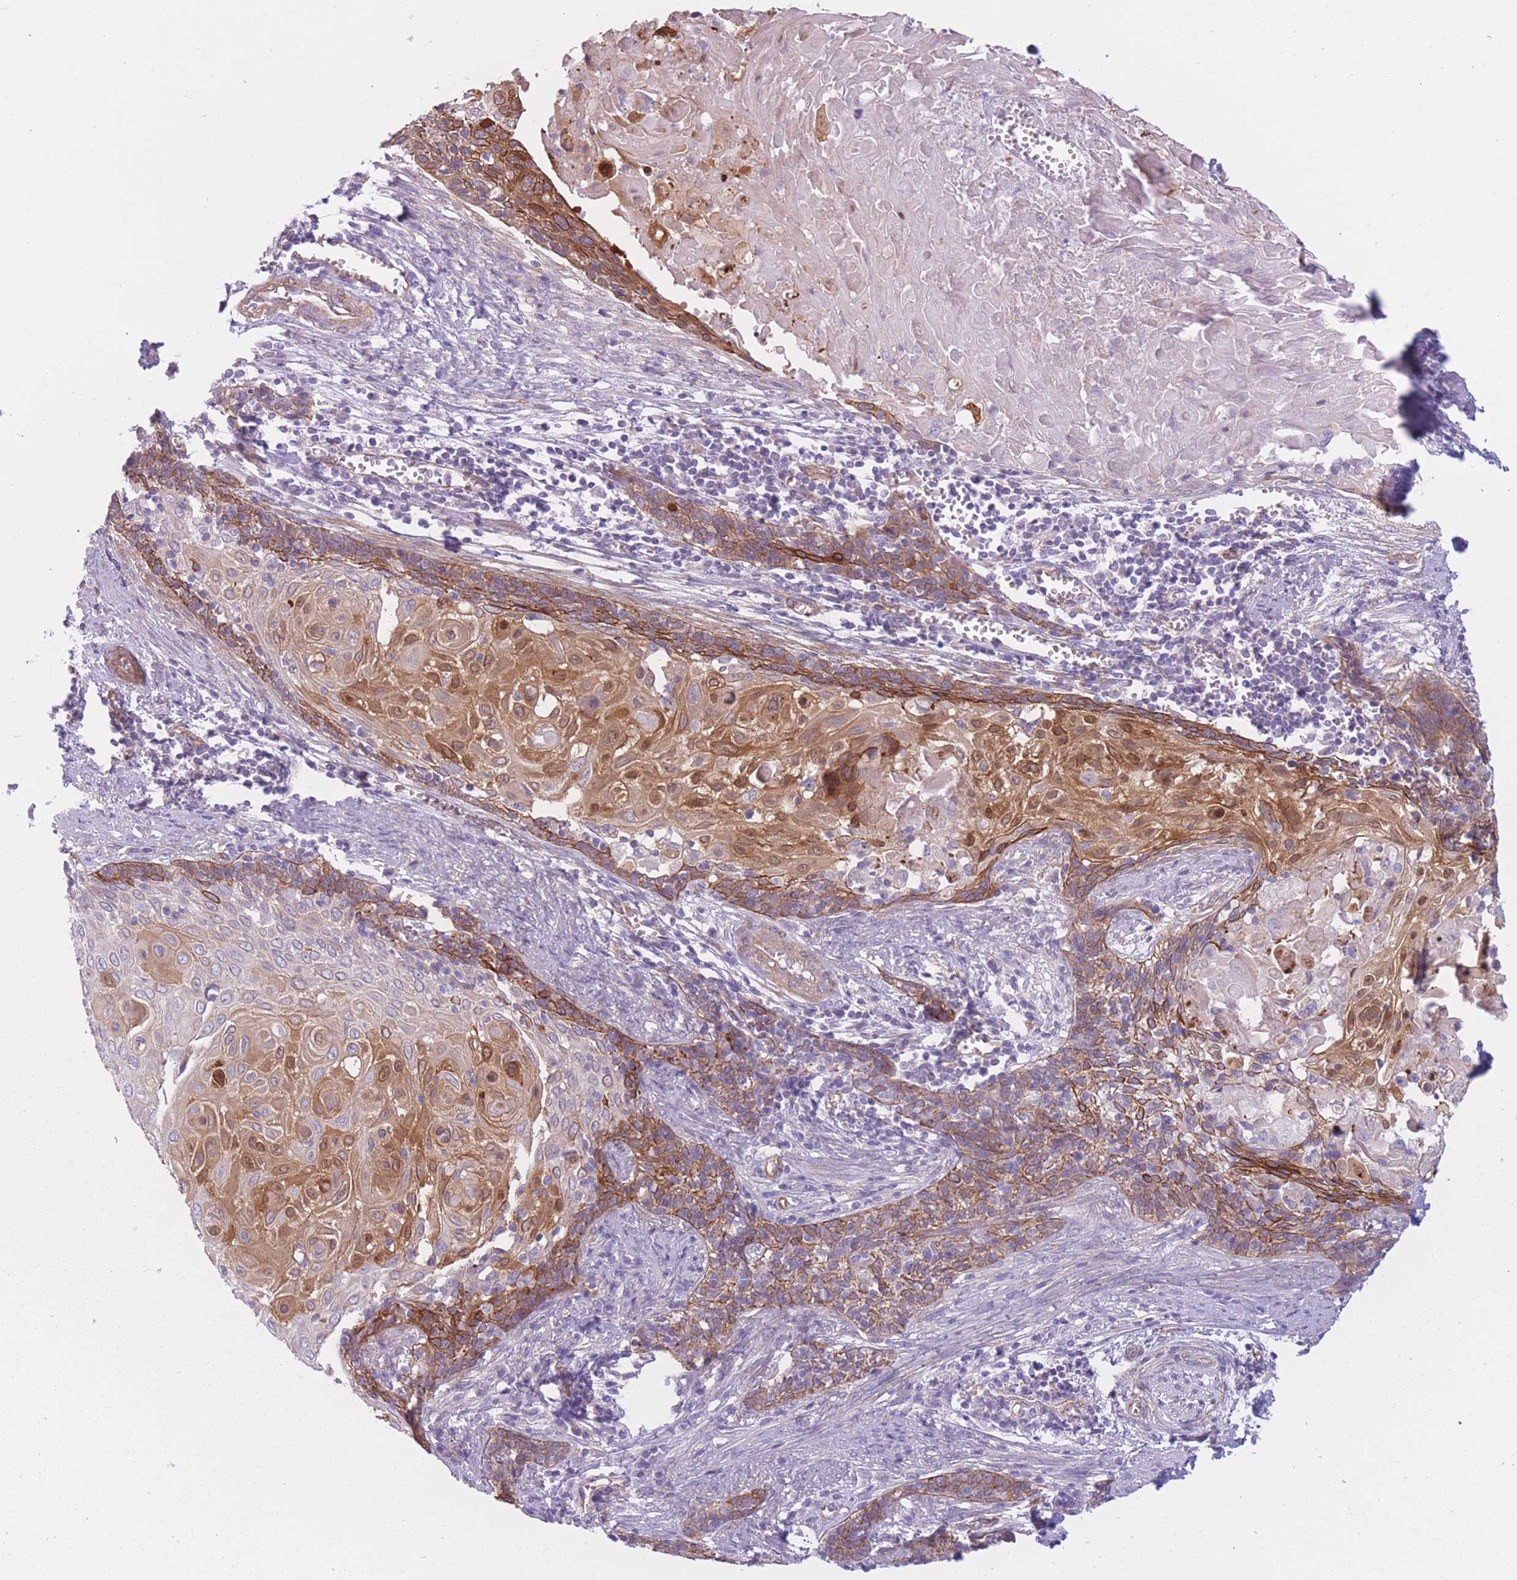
{"staining": {"intensity": "moderate", "quantity": ">75%", "location": "cytoplasmic/membranous,nuclear"}, "tissue": "cervical cancer", "cell_type": "Tumor cells", "image_type": "cancer", "snomed": [{"axis": "morphology", "description": "Squamous cell carcinoma, NOS"}, {"axis": "topography", "description": "Cervix"}], "caption": "Immunohistochemical staining of human cervical cancer (squamous cell carcinoma) demonstrates medium levels of moderate cytoplasmic/membranous and nuclear protein expression in approximately >75% of tumor cells.", "gene": "SERPINB3", "patient": {"sex": "female", "age": 39}}